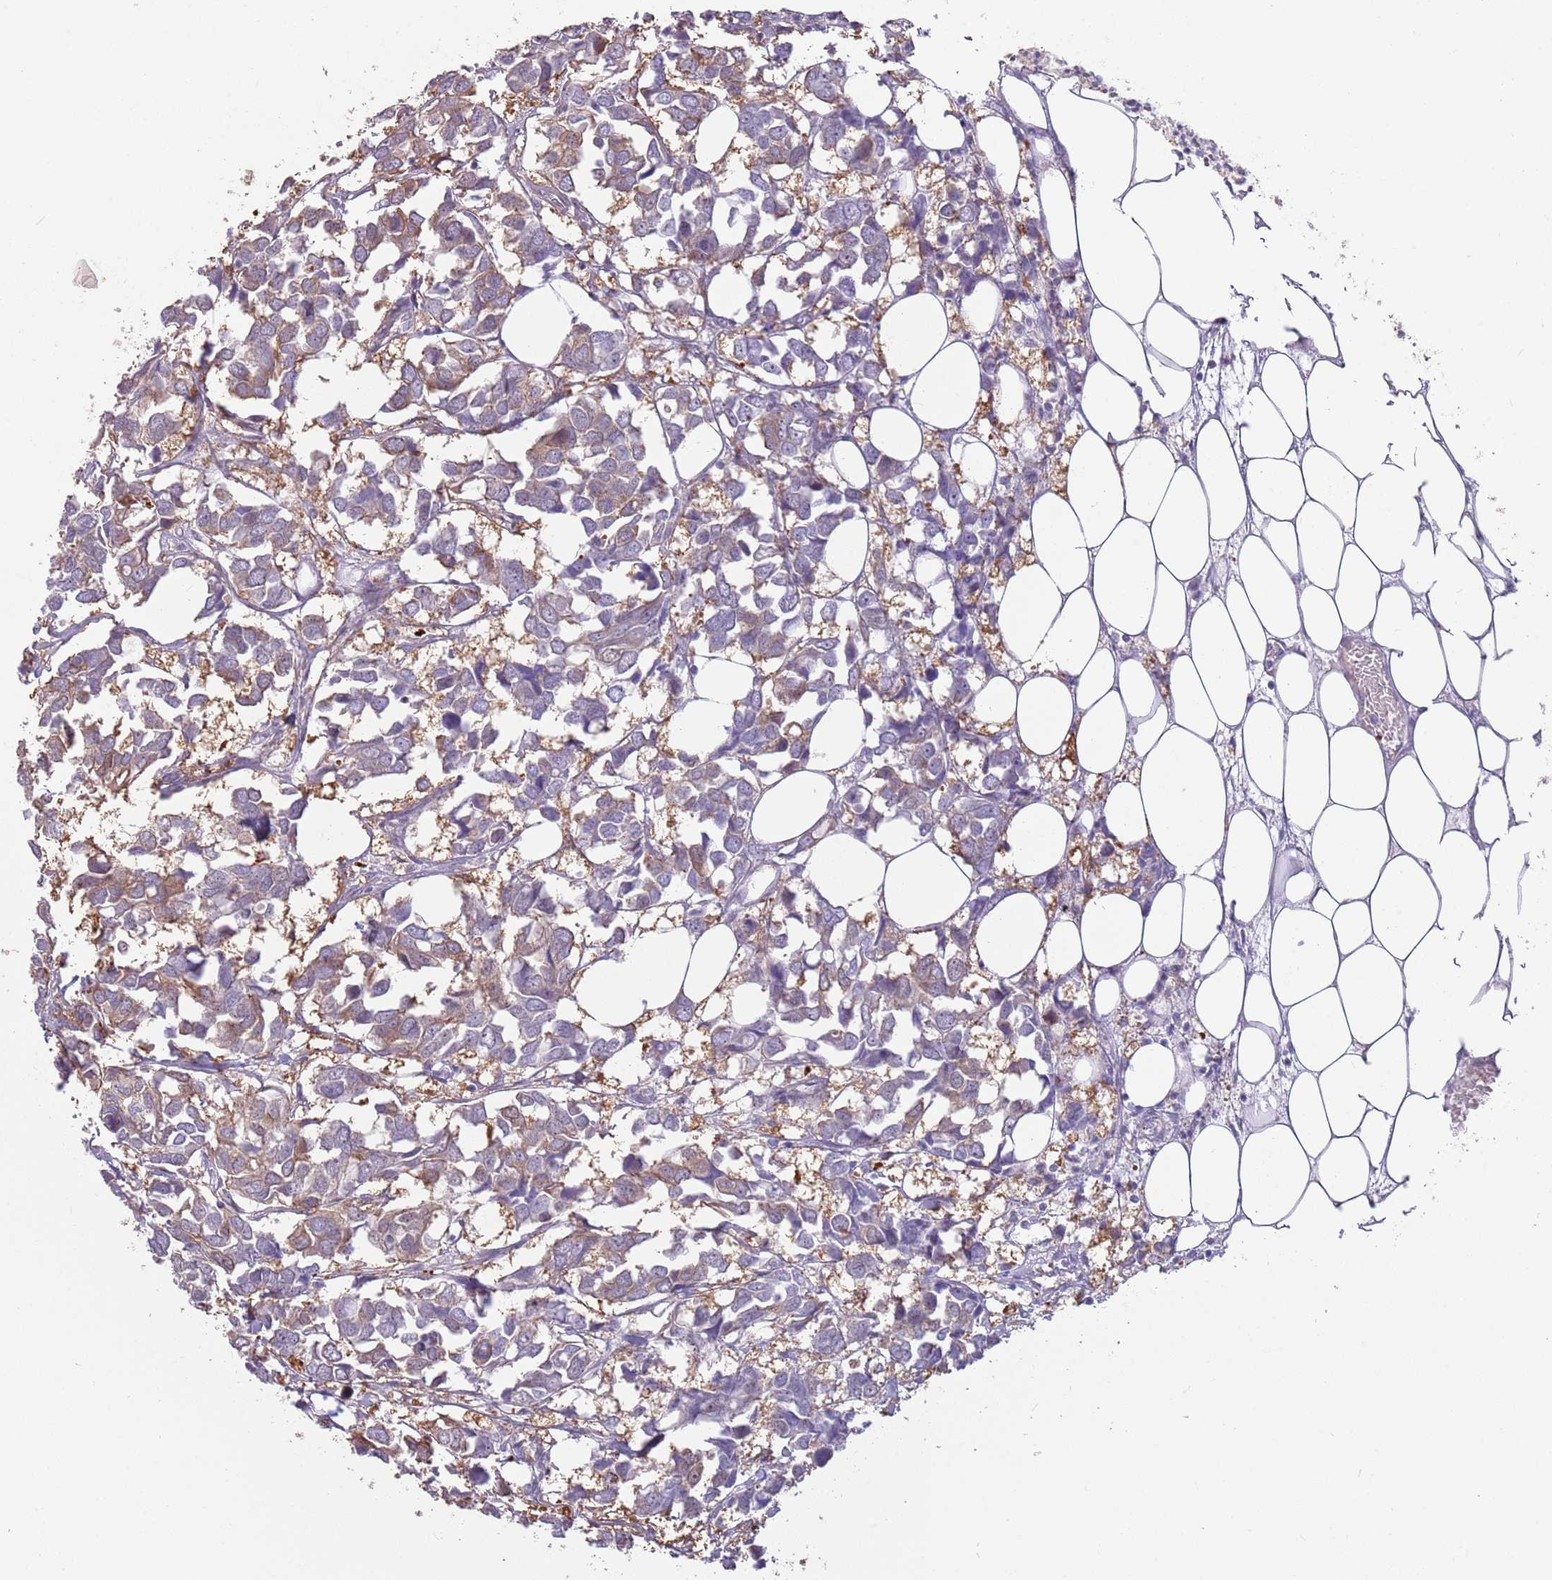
{"staining": {"intensity": "weak", "quantity": "25%-75%", "location": "cytoplasmic/membranous"}, "tissue": "breast cancer", "cell_type": "Tumor cells", "image_type": "cancer", "snomed": [{"axis": "morphology", "description": "Duct carcinoma"}, {"axis": "topography", "description": "Breast"}], "caption": "Protein staining of breast cancer (invasive ductal carcinoma) tissue reveals weak cytoplasmic/membranous expression in approximately 25%-75% of tumor cells. Ihc stains the protein of interest in brown and the nuclei are stained blue.", "gene": "LDHD", "patient": {"sex": "female", "age": 83}}